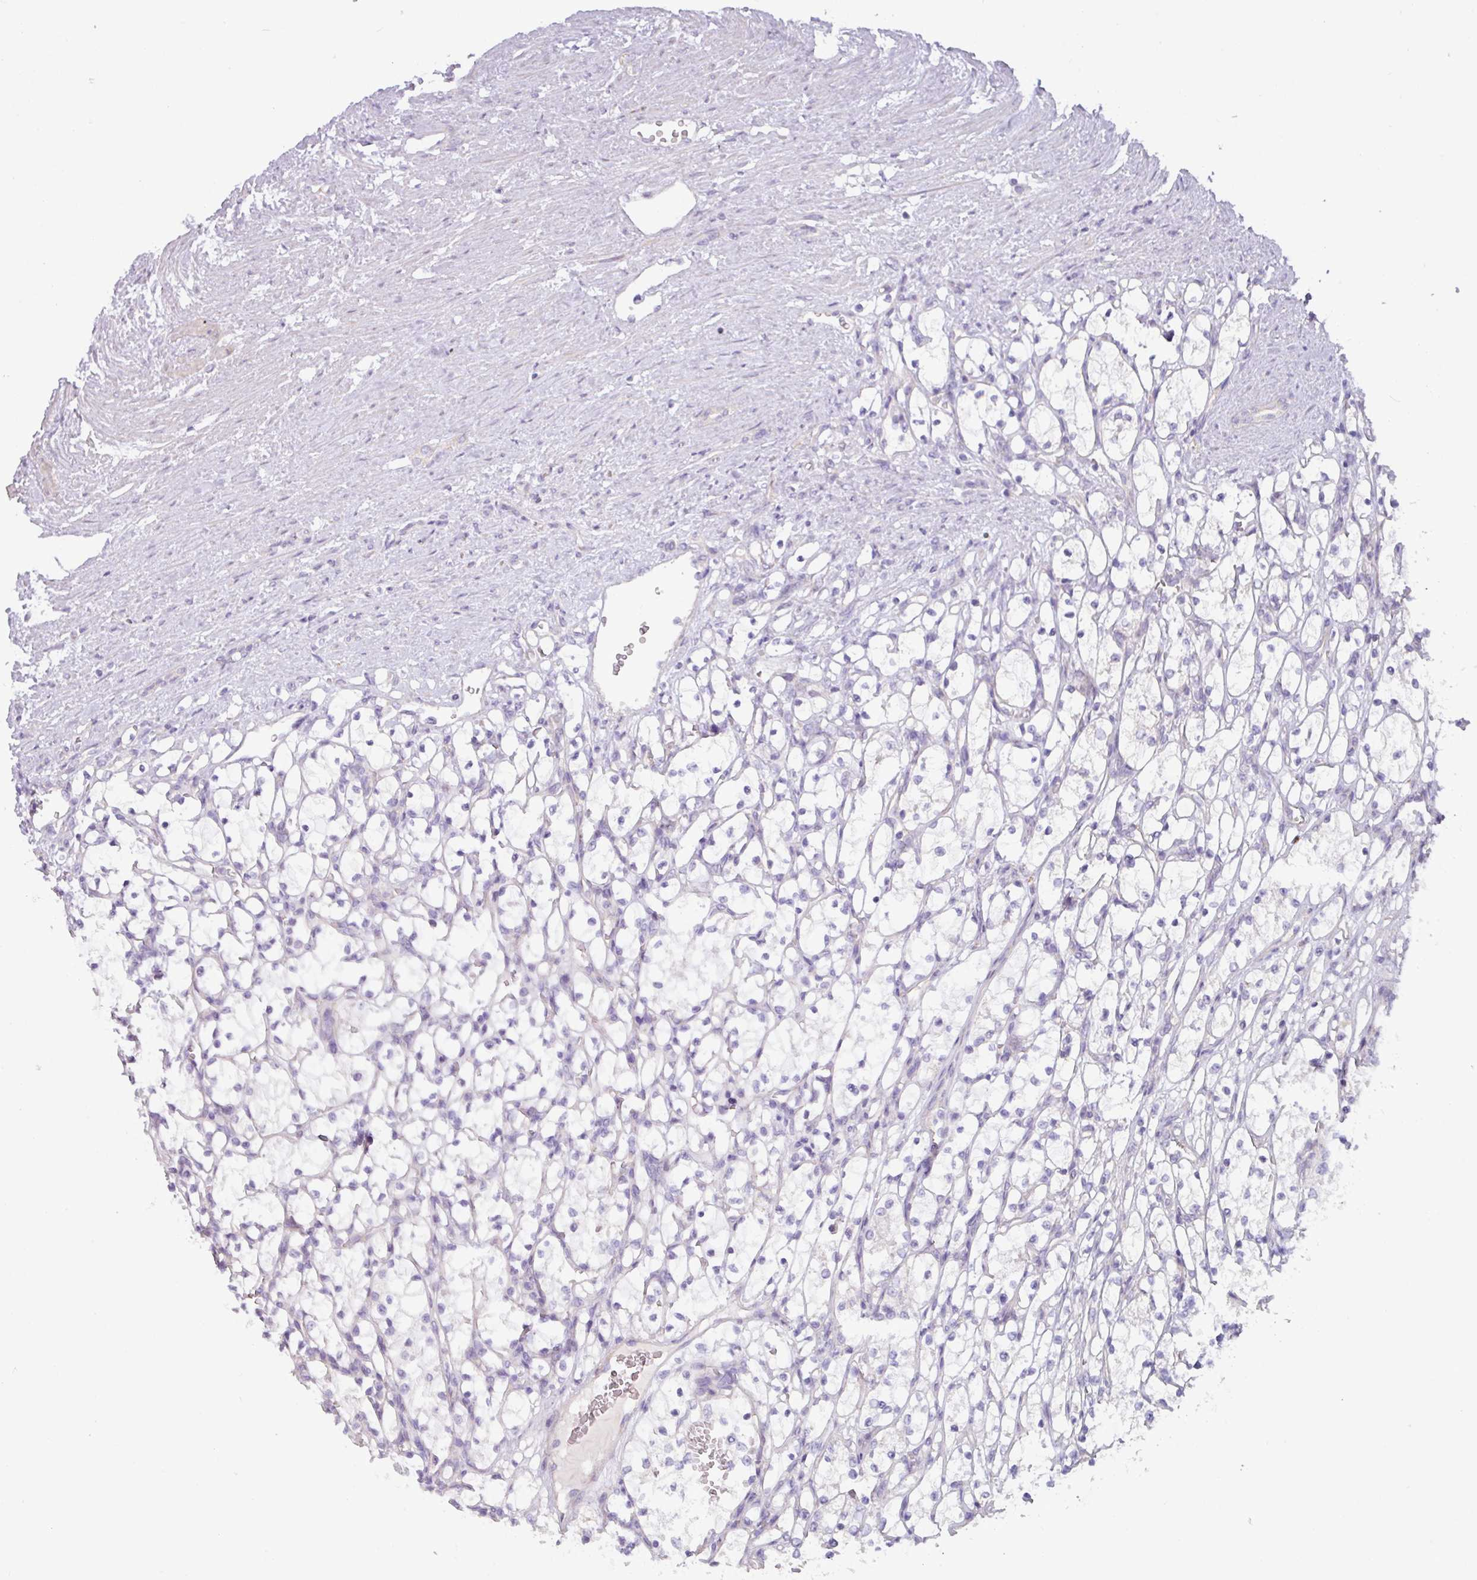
{"staining": {"intensity": "negative", "quantity": "none", "location": "none"}, "tissue": "renal cancer", "cell_type": "Tumor cells", "image_type": "cancer", "snomed": [{"axis": "morphology", "description": "Adenocarcinoma, NOS"}, {"axis": "topography", "description": "Kidney"}], "caption": "Tumor cells are negative for brown protein staining in renal cancer (adenocarcinoma).", "gene": "RGS16", "patient": {"sex": "female", "age": 69}}